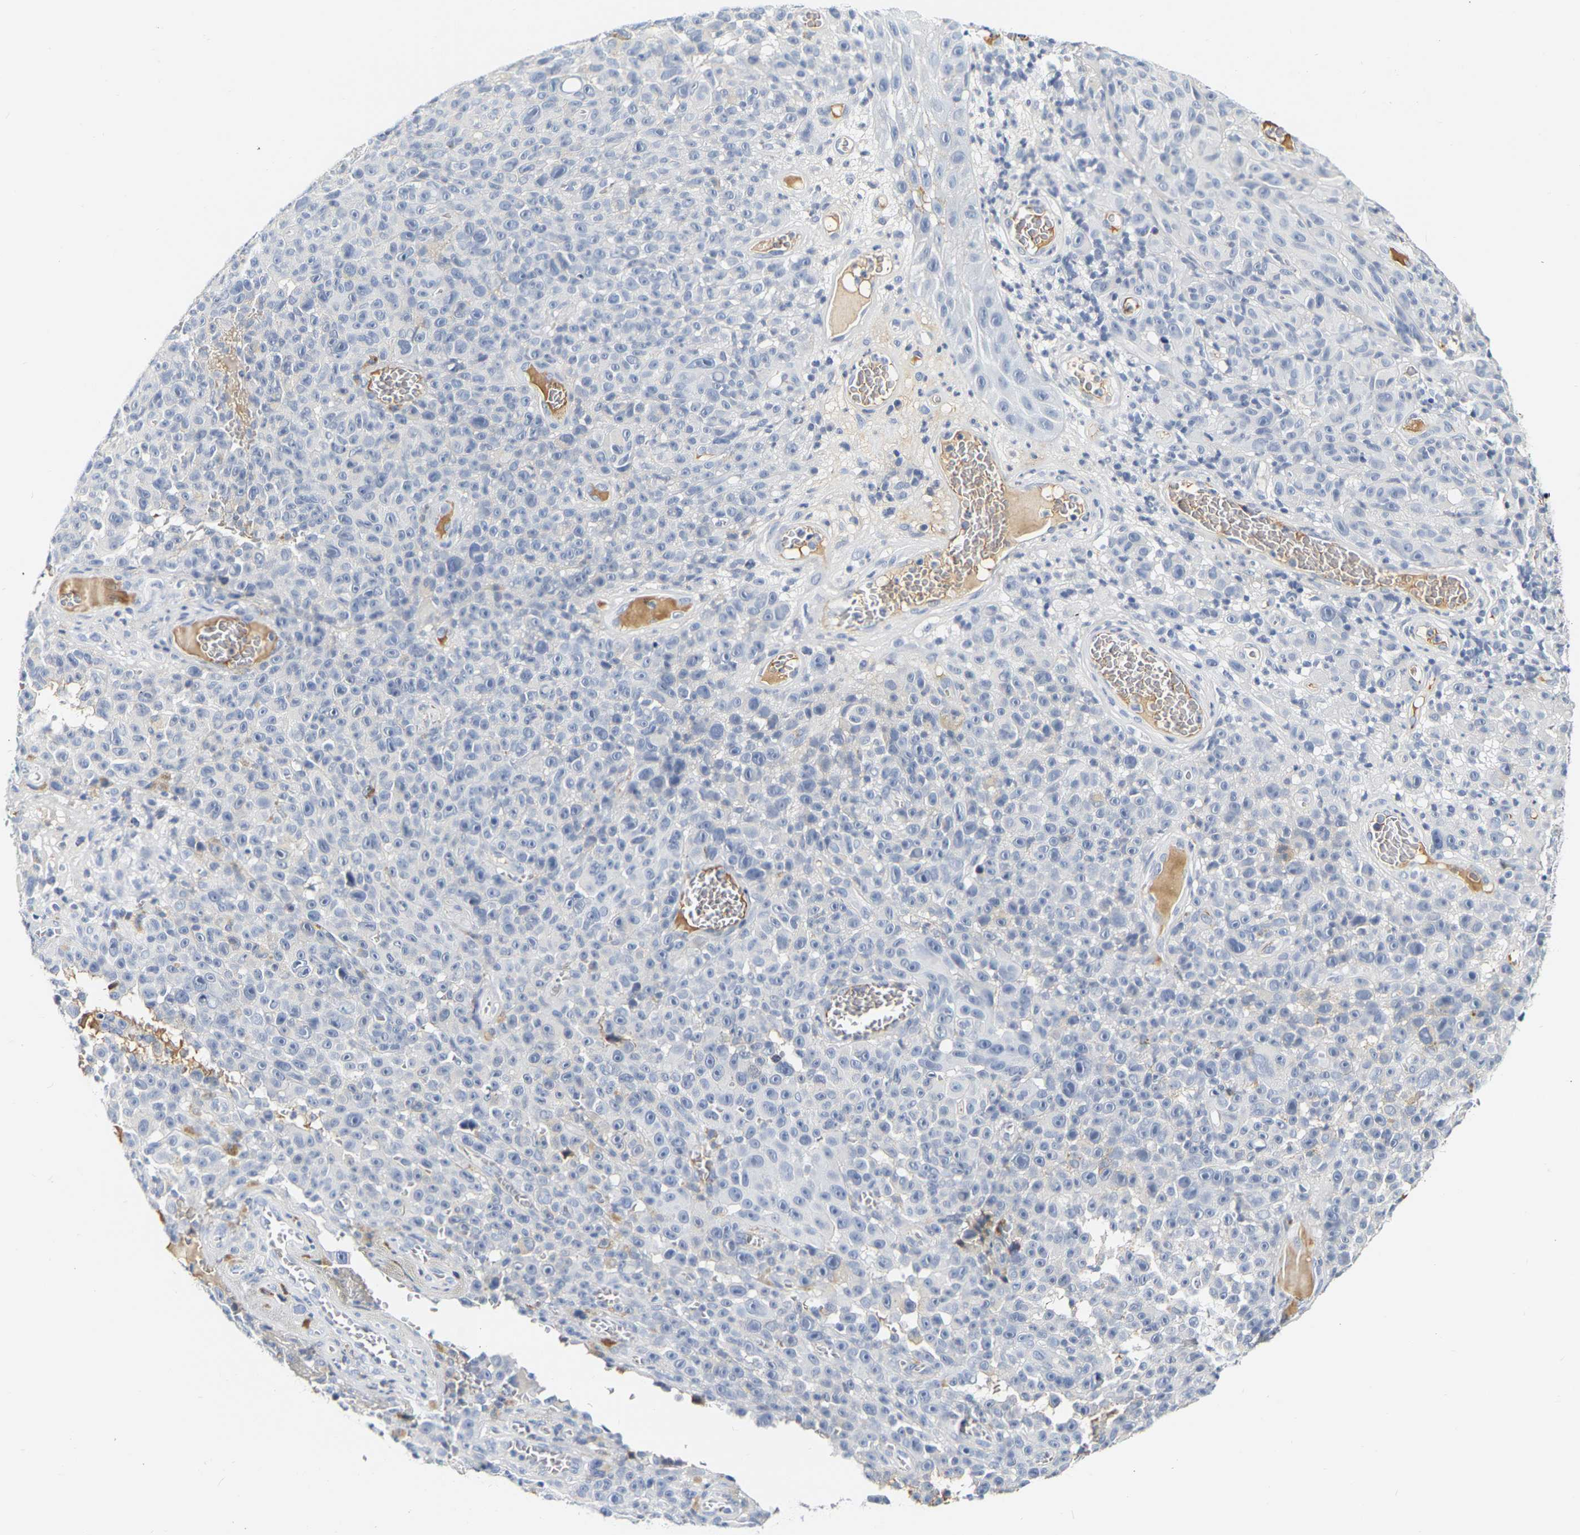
{"staining": {"intensity": "negative", "quantity": "none", "location": "none"}, "tissue": "melanoma", "cell_type": "Tumor cells", "image_type": "cancer", "snomed": [{"axis": "morphology", "description": "Malignant melanoma, NOS"}, {"axis": "topography", "description": "Skin"}], "caption": "Immunohistochemical staining of human malignant melanoma exhibits no significant expression in tumor cells.", "gene": "GNAS", "patient": {"sex": "female", "age": 82}}